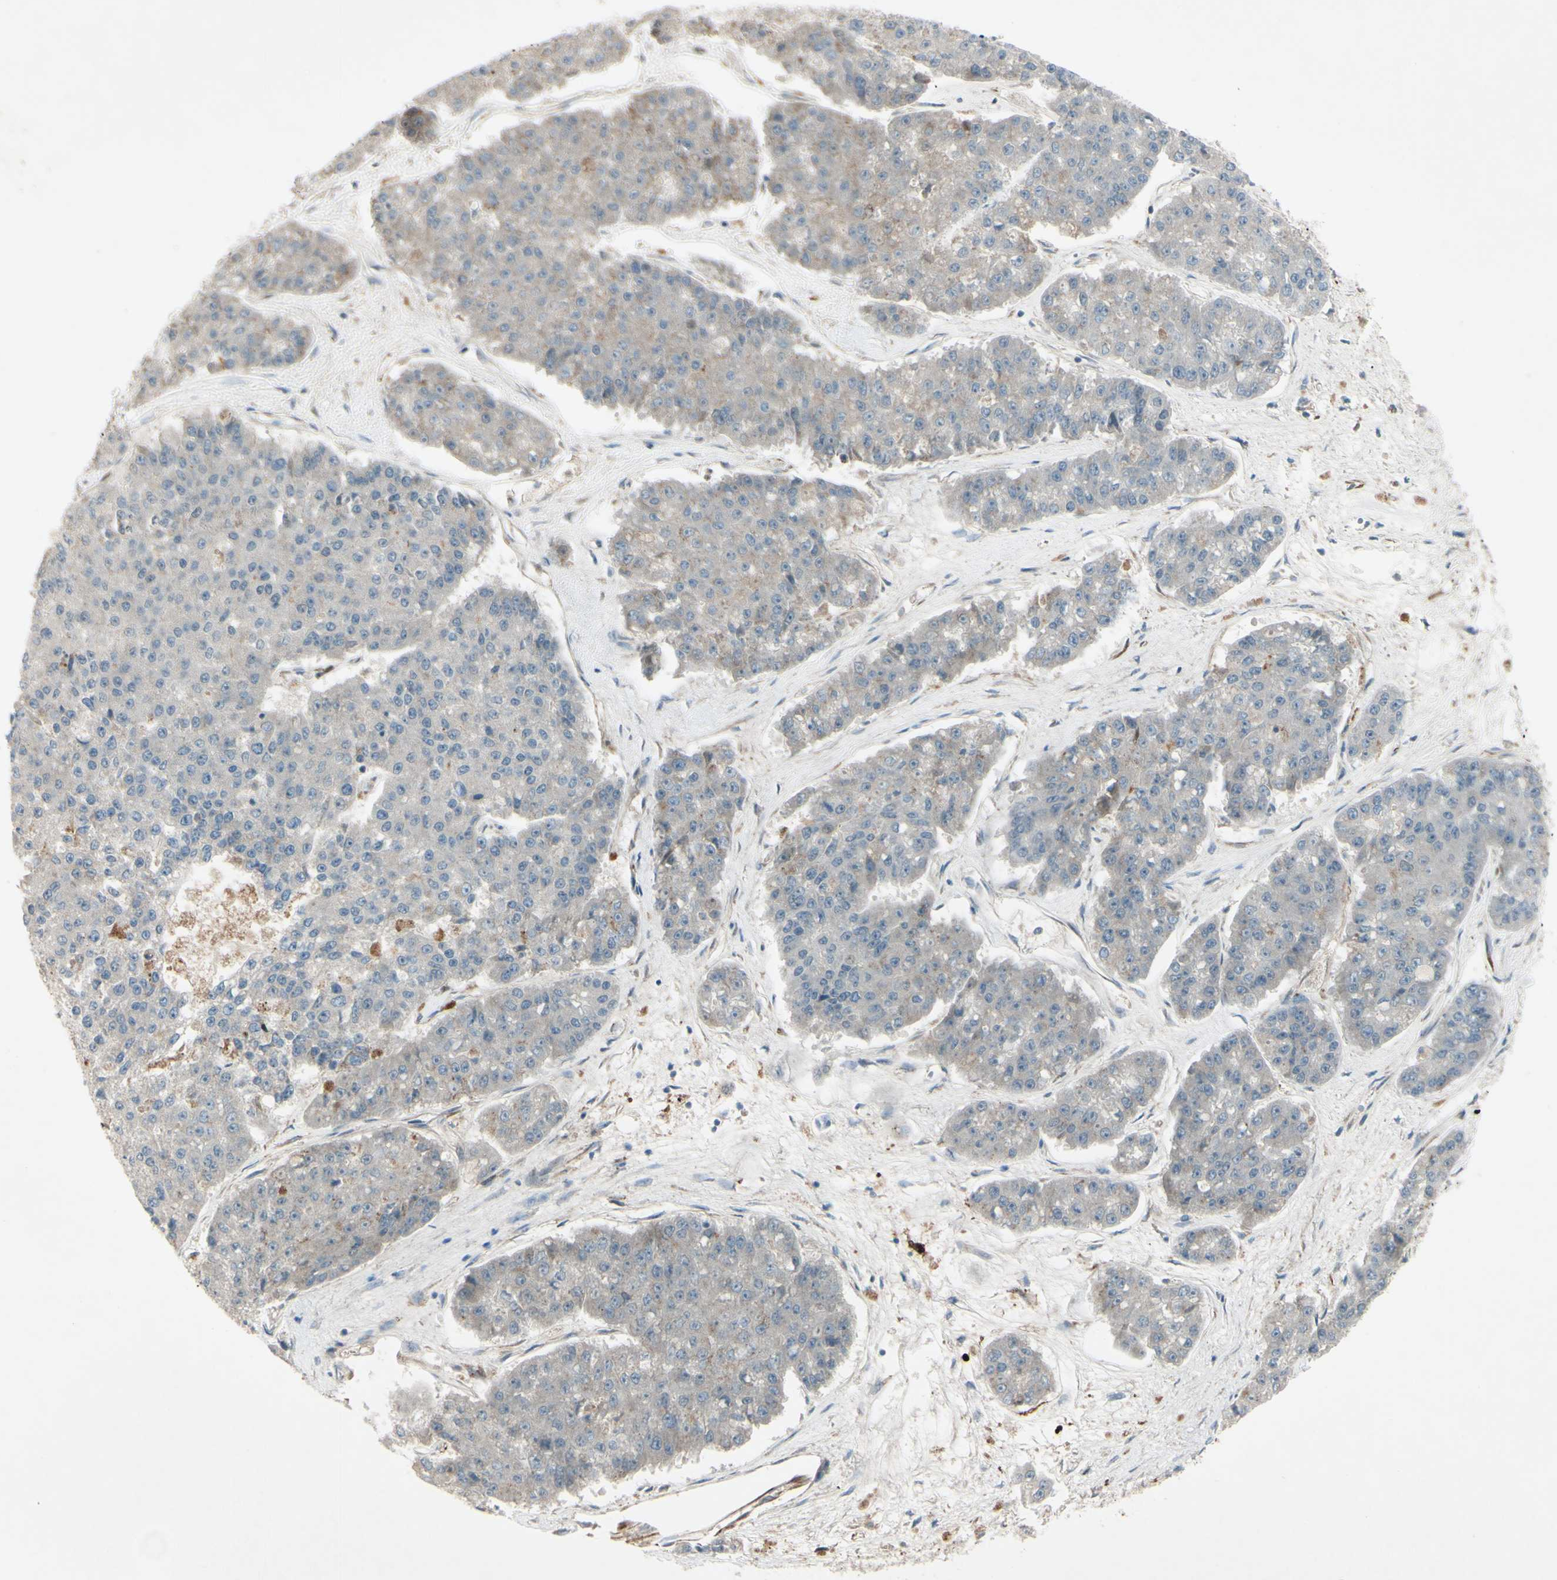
{"staining": {"intensity": "negative", "quantity": "none", "location": "none"}, "tissue": "pancreatic cancer", "cell_type": "Tumor cells", "image_type": "cancer", "snomed": [{"axis": "morphology", "description": "Adenocarcinoma, NOS"}, {"axis": "topography", "description": "Pancreas"}], "caption": "Tumor cells show no significant staining in adenocarcinoma (pancreatic).", "gene": "FGFR2", "patient": {"sex": "male", "age": 50}}